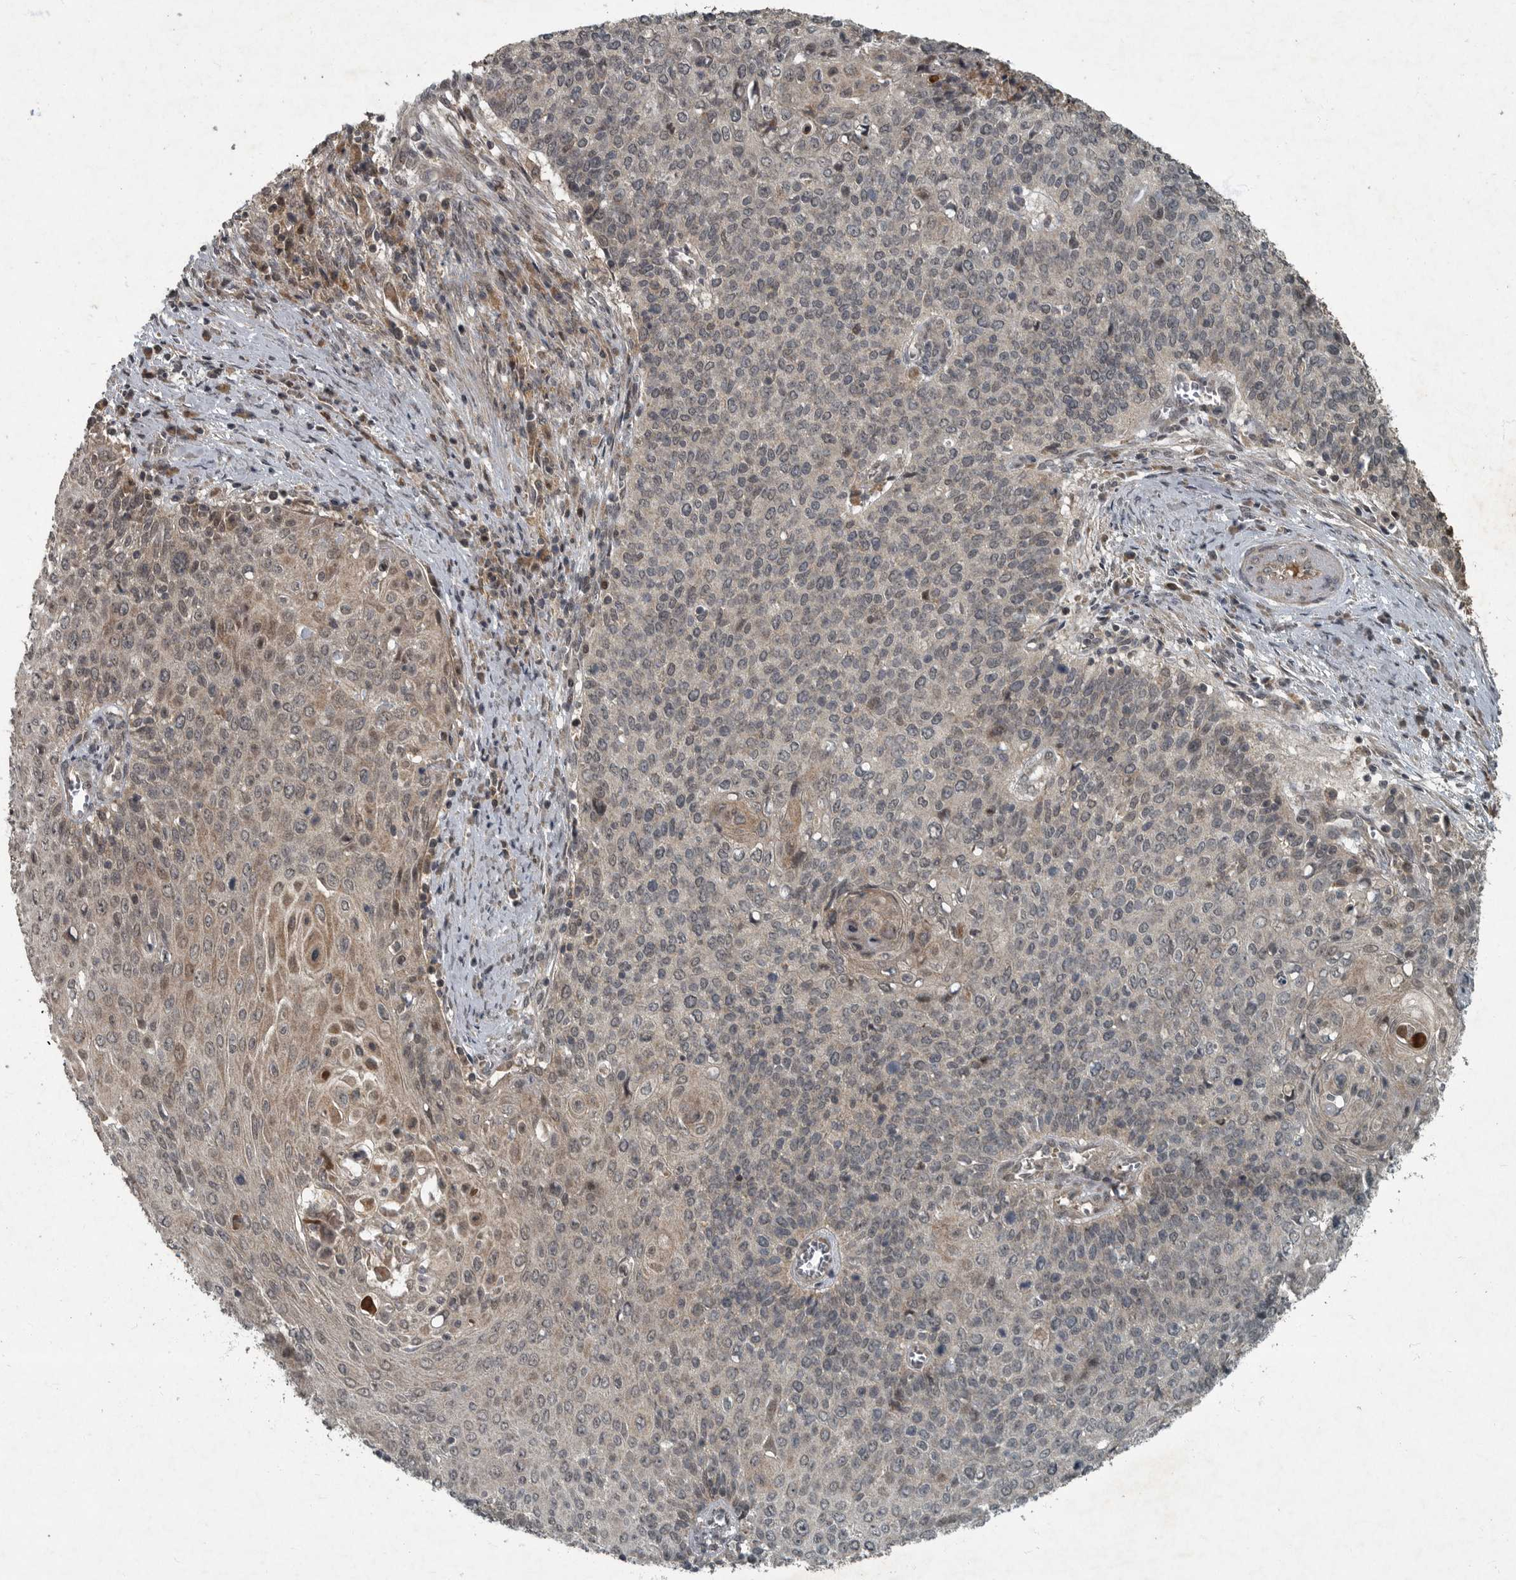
{"staining": {"intensity": "weak", "quantity": "<25%", "location": "cytoplasmic/membranous,nuclear"}, "tissue": "cervical cancer", "cell_type": "Tumor cells", "image_type": "cancer", "snomed": [{"axis": "morphology", "description": "Squamous cell carcinoma, NOS"}, {"axis": "topography", "description": "Cervix"}], "caption": "Immunohistochemistry of human cervical cancer (squamous cell carcinoma) shows no expression in tumor cells.", "gene": "FOXO1", "patient": {"sex": "female", "age": 39}}